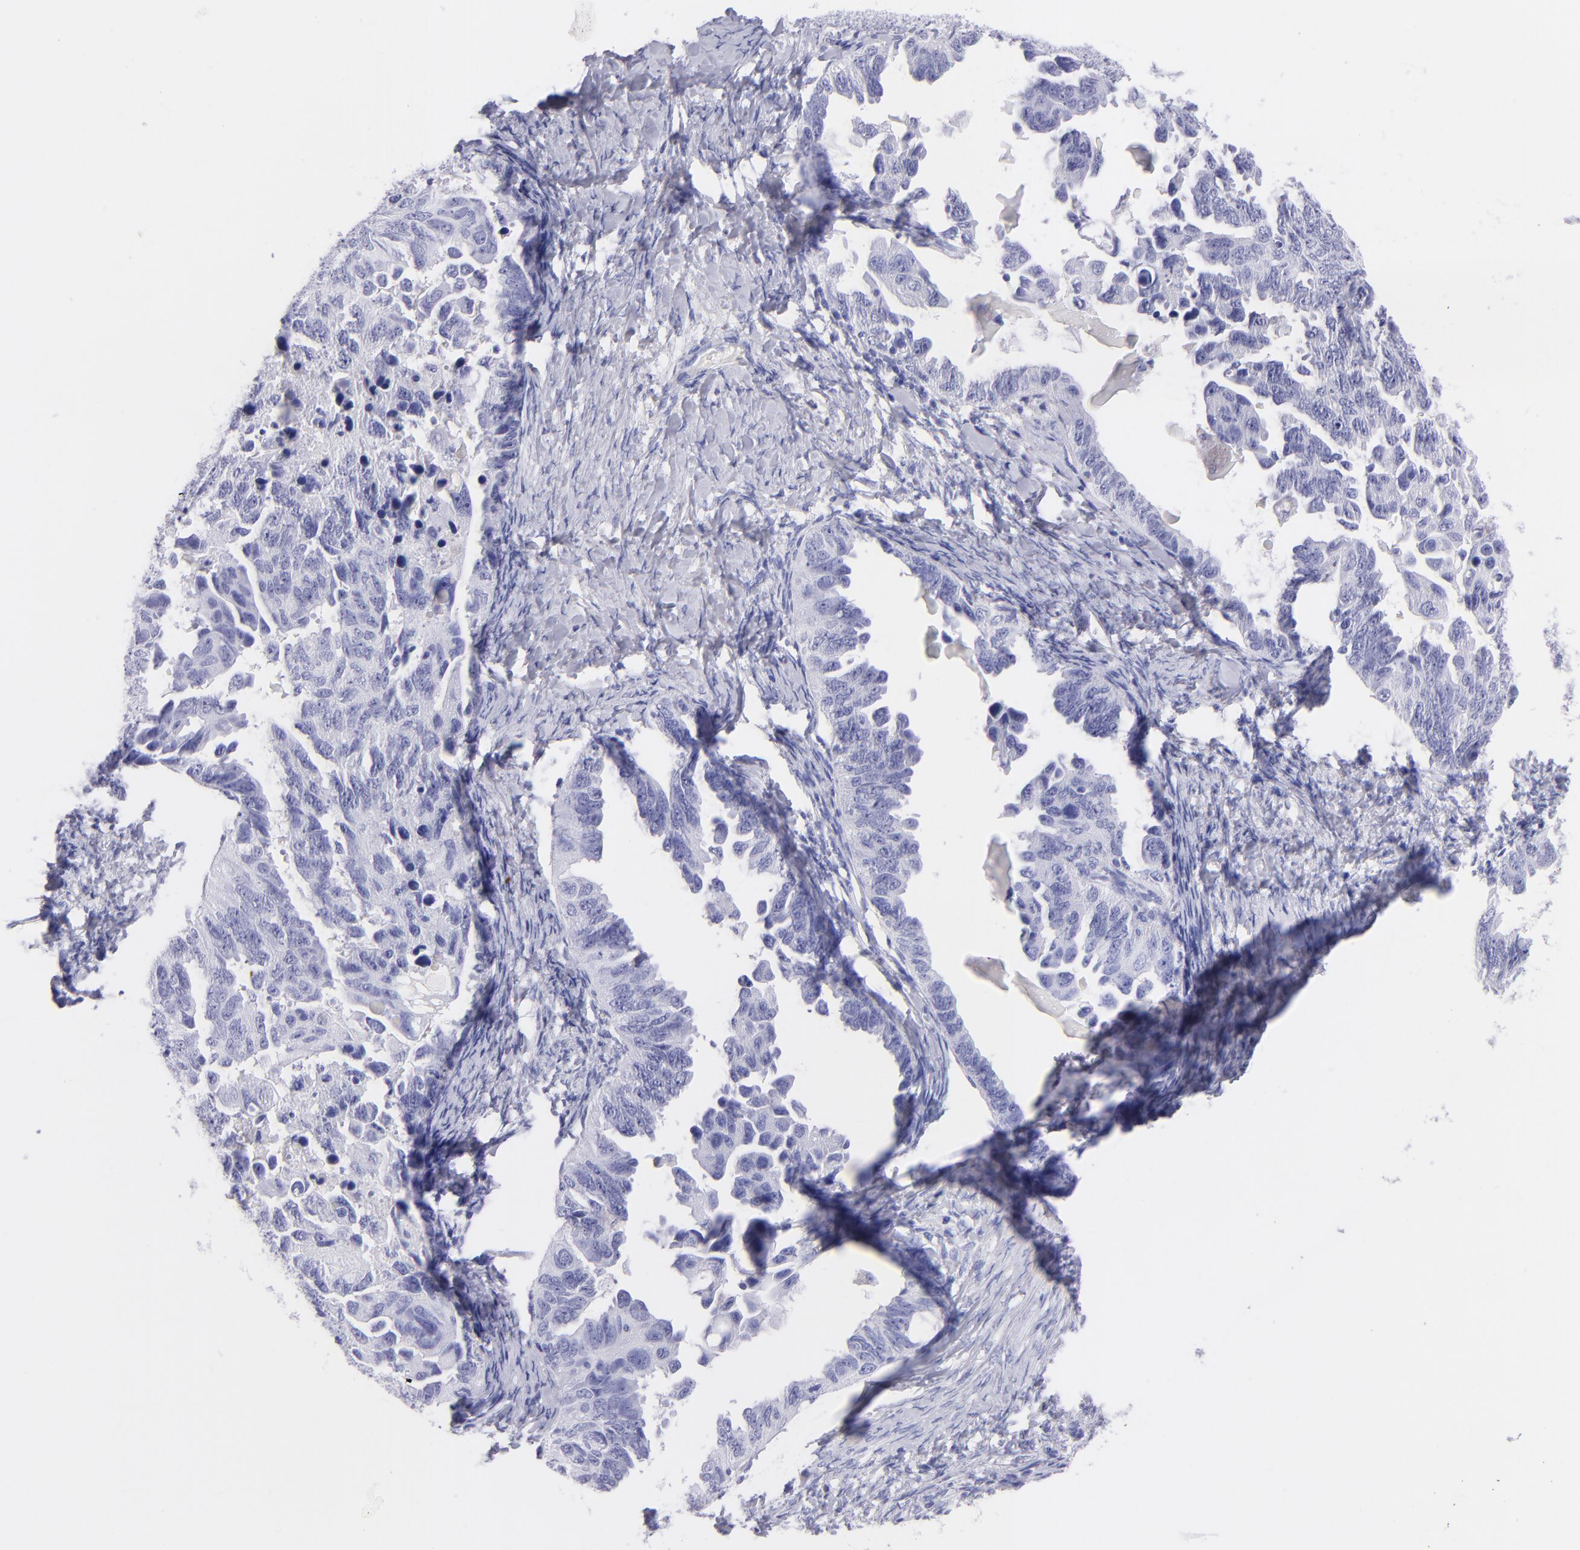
{"staining": {"intensity": "negative", "quantity": "none", "location": "none"}, "tissue": "ovarian cancer", "cell_type": "Tumor cells", "image_type": "cancer", "snomed": [{"axis": "morphology", "description": "Cystadenocarcinoma, serous, NOS"}, {"axis": "topography", "description": "Ovary"}], "caption": "Ovarian cancer (serous cystadenocarcinoma) was stained to show a protein in brown. There is no significant staining in tumor cells.", "gene": "CNP", "patient": {"sex": "female", "age": 82}}